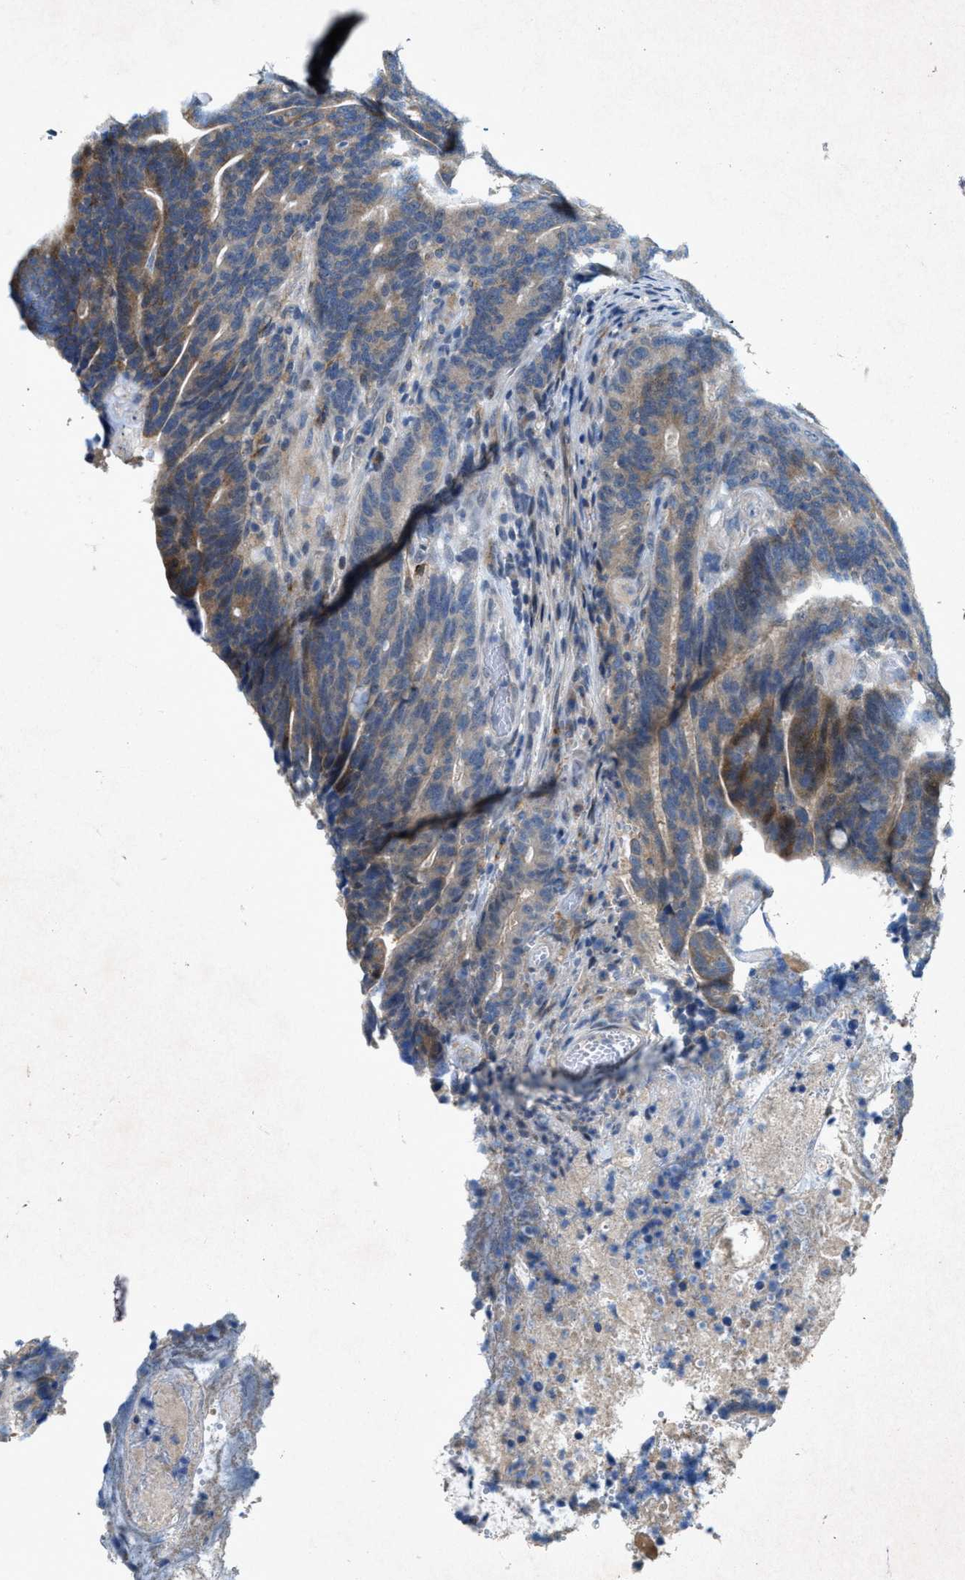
{"staining": {"intensity": "moderate", "quantity": "<25%", "location": "cytoplasmic/membranous"}, "tissue": "colorectal cancer", "cell_type": "Tumor cells", "image_type": "cancer", "snomed": [{"axis": "morphology", "description": "Adenocarcinoma, NOS"}, {"axis": "topography", "description": "Colon"}], "caption": "Tumor cells display low levels of moderate cytoplasmic/membranous positivity in about <25% of cells in human colorectal adenocarcinoma.", "gene": "URGCP", "patient": {"sex": "female", "age": 66}}